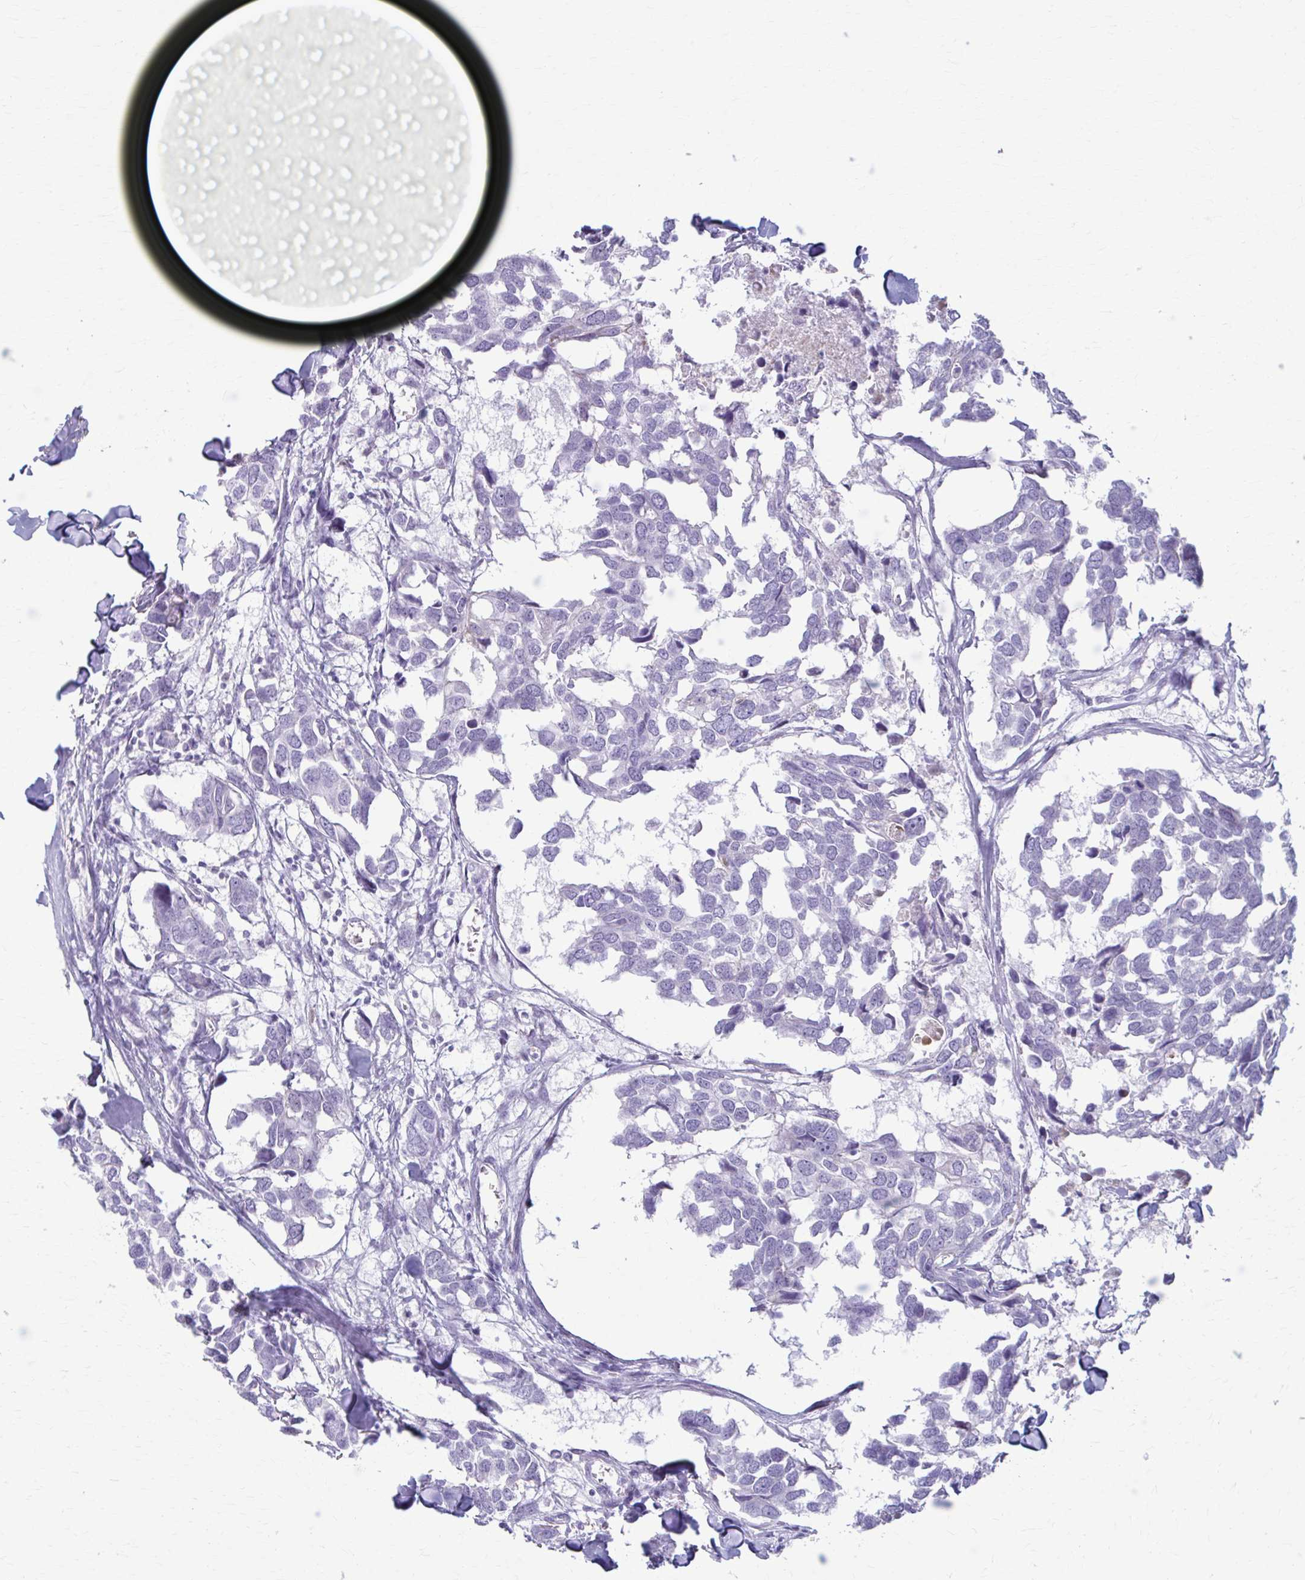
{"staining": {"intensity": "negative", "quantity": "none", "location": "none"}, "tissue": "breast cancer", "cell_type": "Tumor cells", "image_type": "cancer", "snomed": [{"axis": "morphology", "description": "Duct carcinoma"}, {"axis": "topography", "description": "Breast"}], "caption": "This is a micrograph of IHC staining of invasive ductal carcinoma (breast), which shows no positivity in tumor cells.", "gene": "LDLRAP1", "patient": {"sex": "female", "age": 83}}